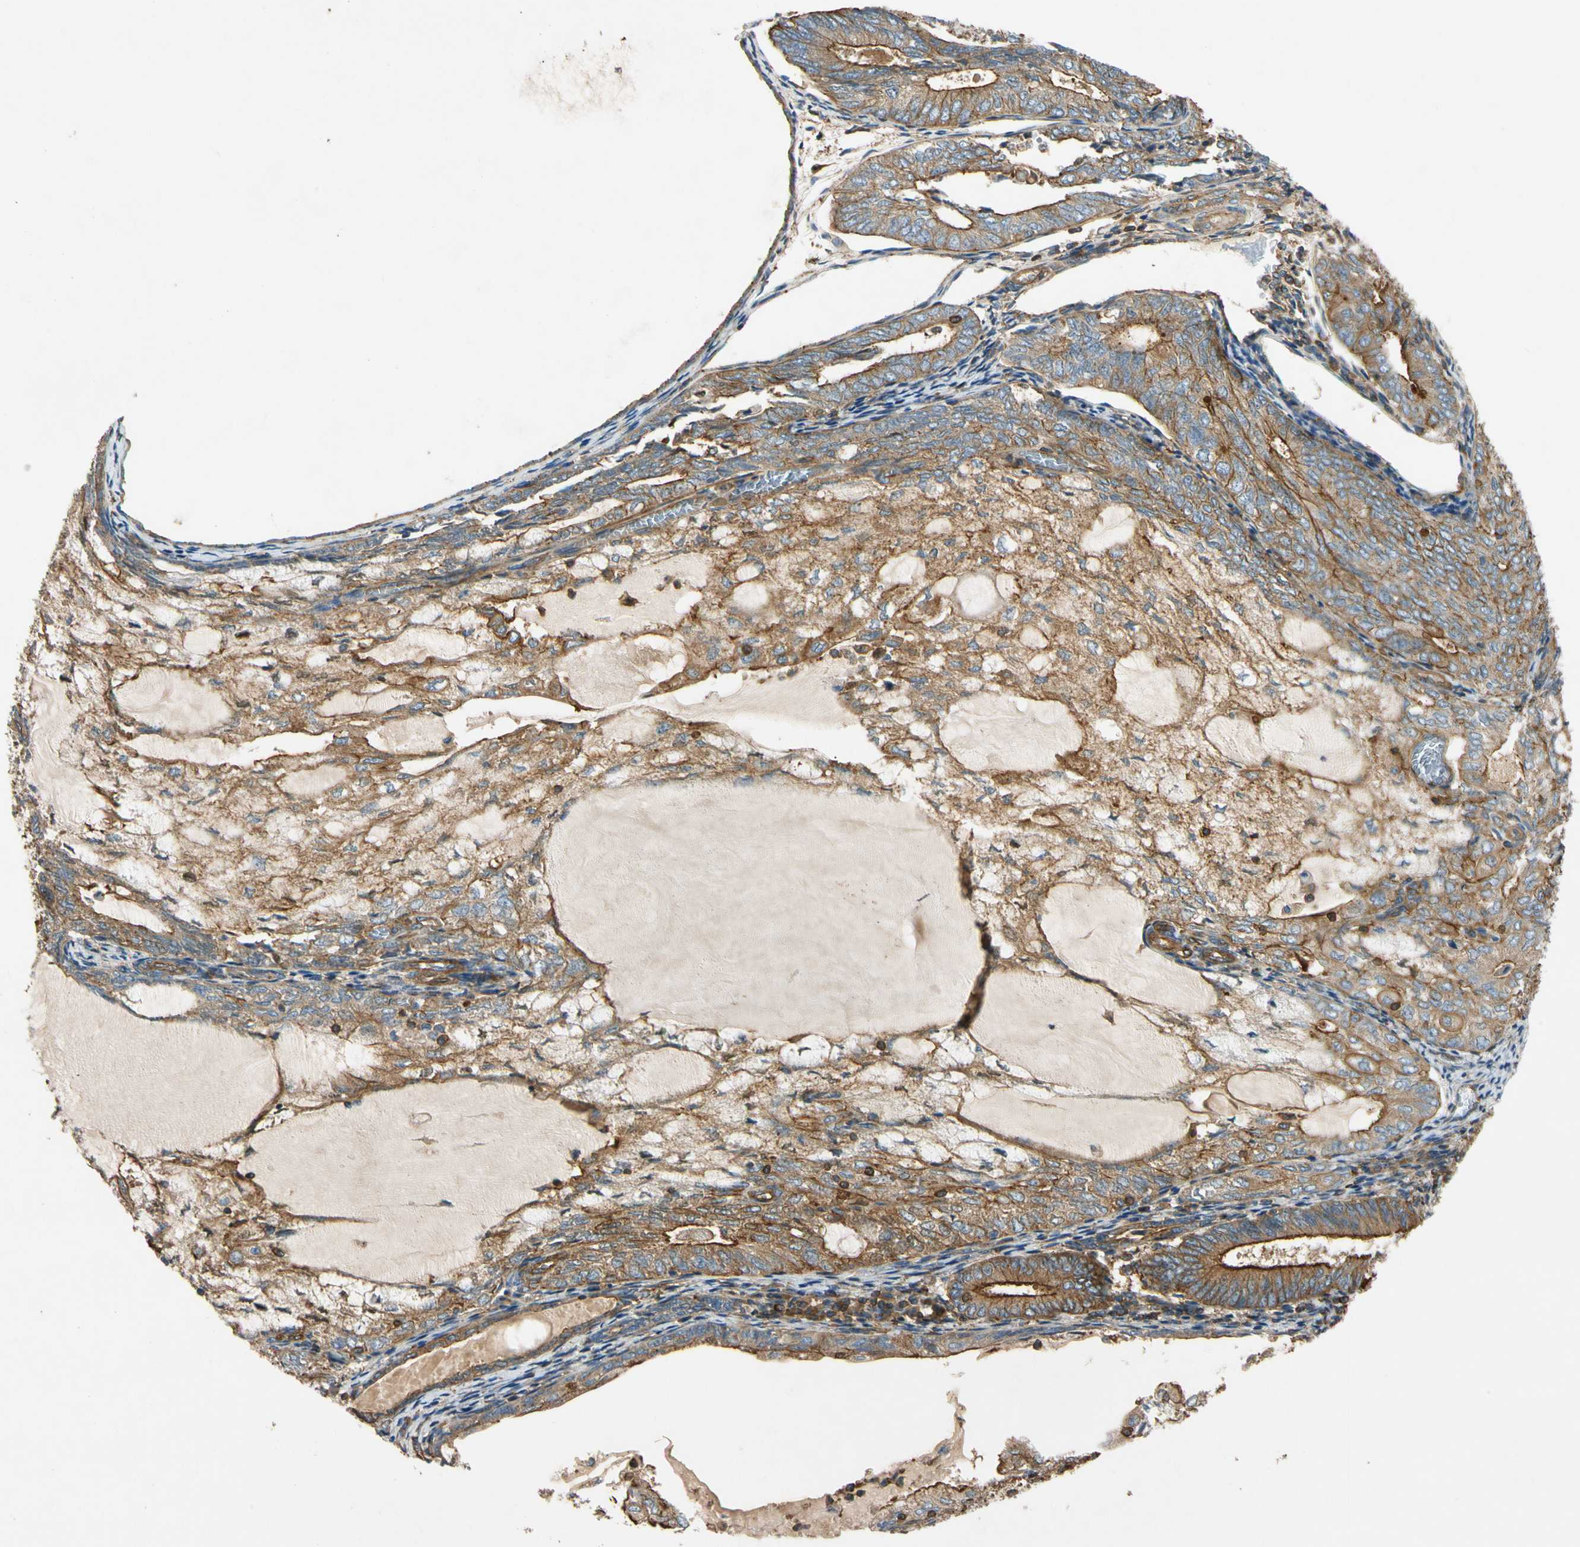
{"staining": {"intensity": "moderate", "quantity": ">75%", "location": "cytoplasmic/membranous"}, "tissue": "endometrial cancer", "cell_type": "Tumor cells", "image_type": "cancer", "snomed": [{"axis": "morphology", "description": "Adenocarcinoma, NOS"}, {"axis": "topography", "description": "Endometrium"}], "caption": "IHC staining of endometrial adenocarcinoma, which demonstrates medium levels of moderate cytoplasmic/membranous staining in about >75% of tumor cells indicating moderate cytoplasmic/membranous protein positivity. The staining was performed using DAB (brown) for protein detection and nuclei were counterstained in hematoxylin (blue).", "gene": "TCP11L1", "patient": {"sex": "female", "age": 81}}